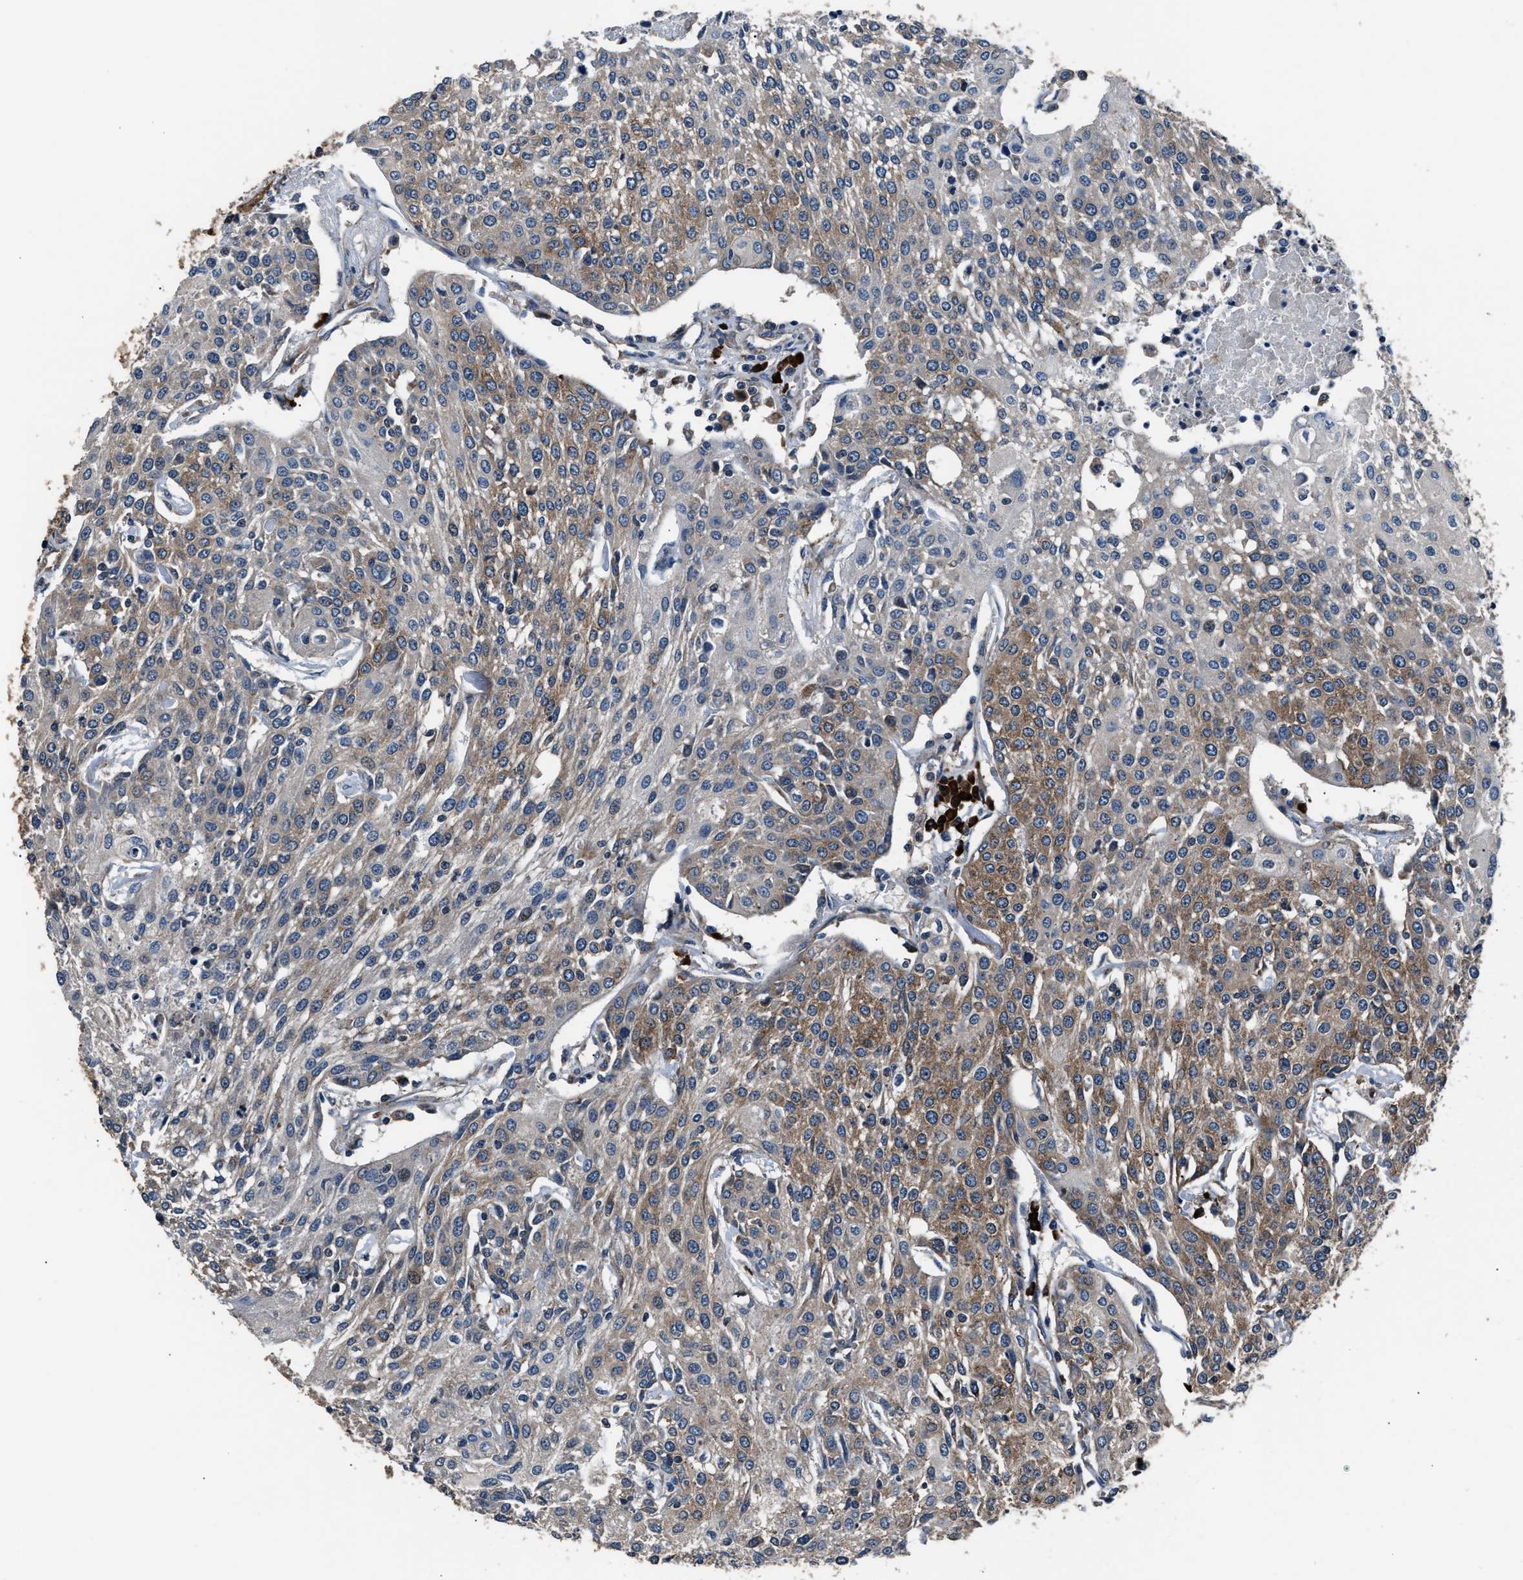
{"staining": {"intensity": "moderate", "quantity": "25%-75%", "location": "cytoplasmic/membranous"}, "tissue": "urothelial cancer", "cell_type": "Tumor cells", "image_type": "cancer", "snomed": [{"axis": "morphology", "description": "Urothelial carcinoma, High grade"}, {"axis": "topography", "description": "Urinary bladder"}], "caption": "Approximately 25%-75% of tumor cells in human urothelial cancer exhibit moderate cytoplasmic/membranous protein expression as visualized by brown immunohistochemical staining.", "gene": "IMPDH2", "patient": {"sex": "female", "age": 85}}